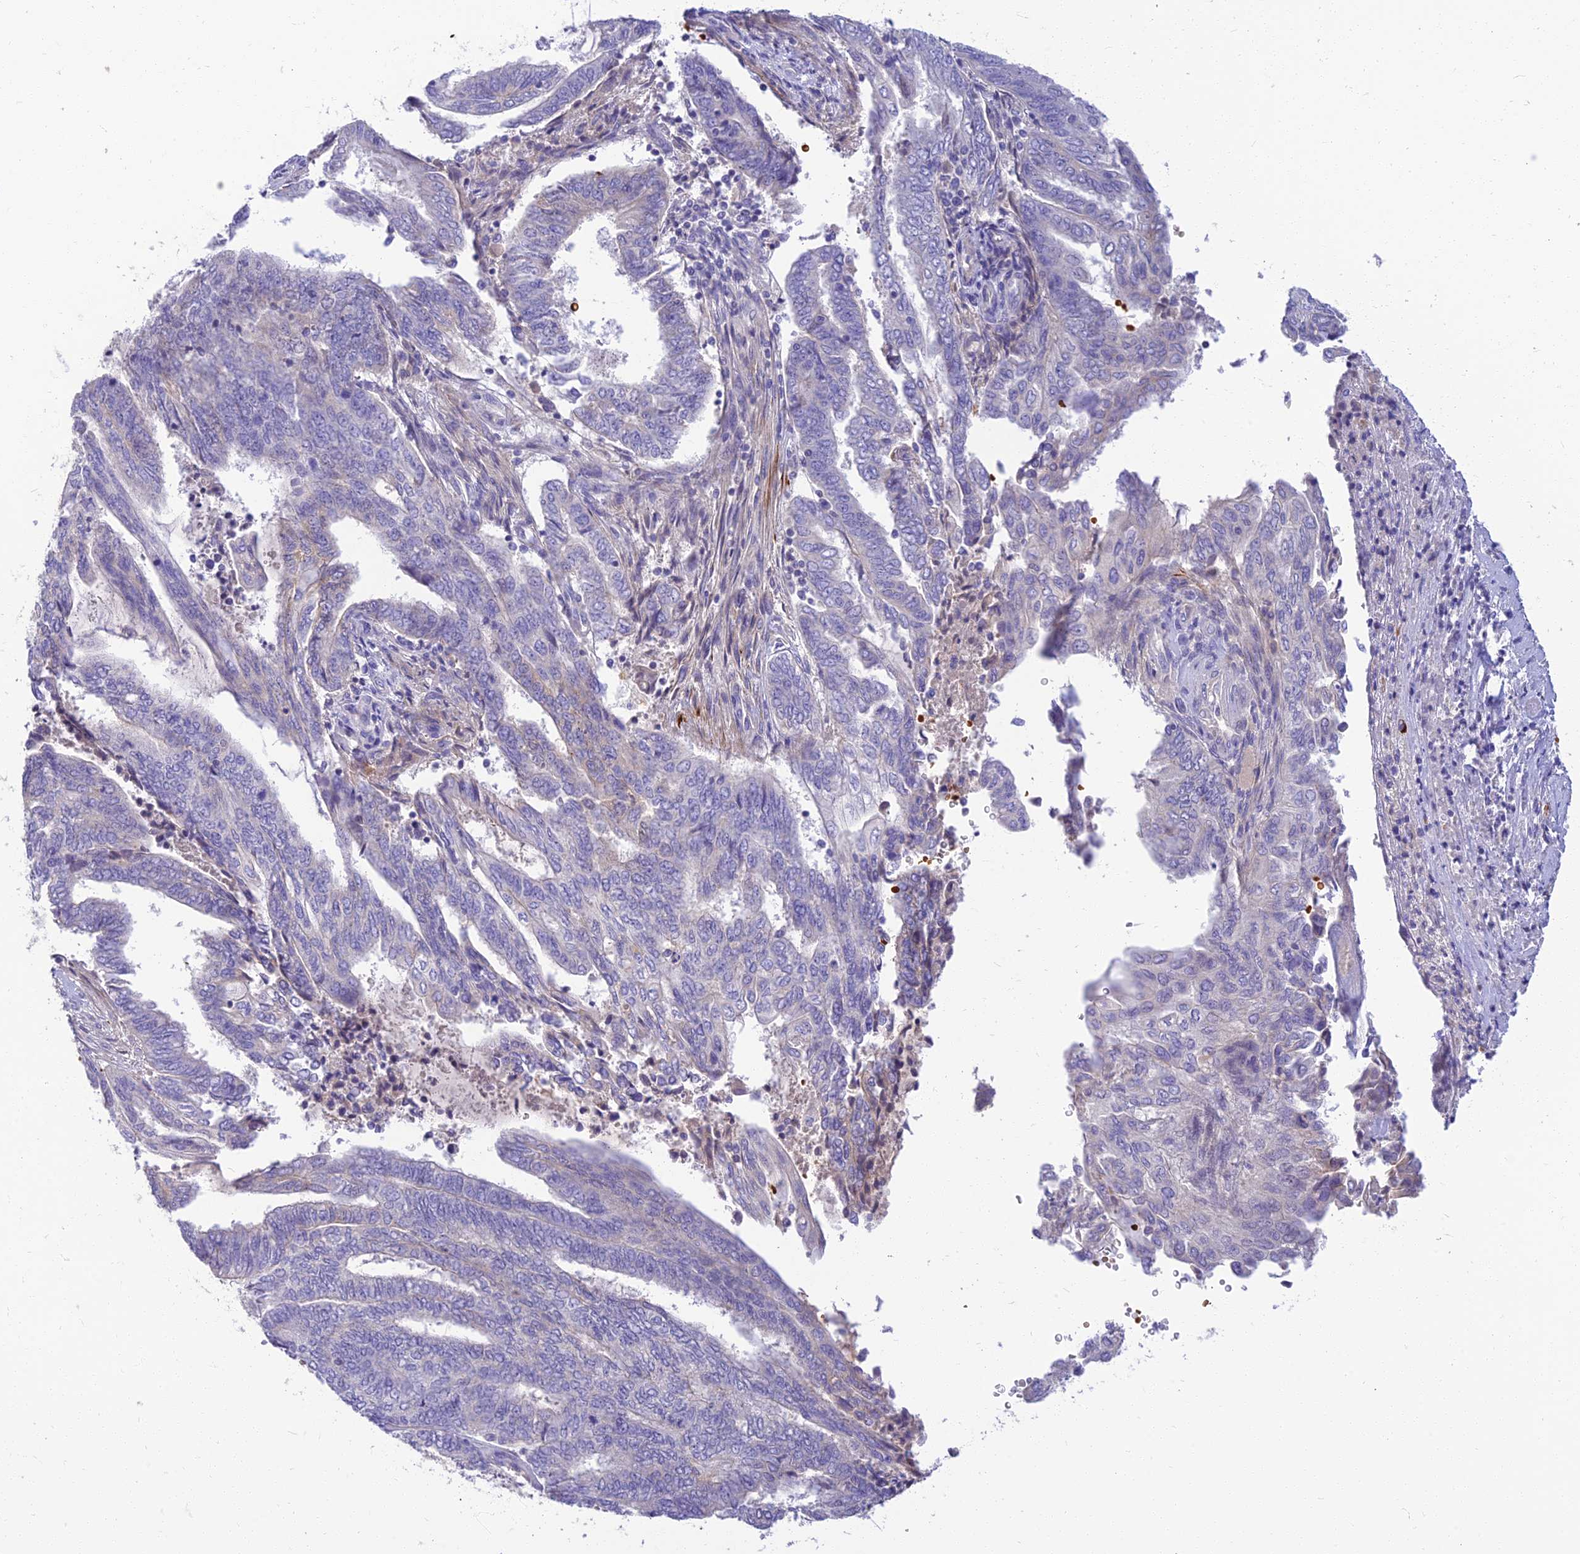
{"staining": {"intensity": "negative", "quantity": "none", "location": "none"}, "tissue": "endometrial cancer", "cell_type": "Tumor cells", "image_type": "cancer", "snomed": [{"axis": "morphology", "description": "Adenocarcinoma, NOS"}, {"axis": "topography", "description": "Uterus"}, {"axis": "topography", "description": "Endometrium"}], "caption": "Tumor cells are negative for protein expression in human adenocarcinoma (endometrial).", "gene": "CLIP4", "patient": {"sex": "female", "age": 70}}